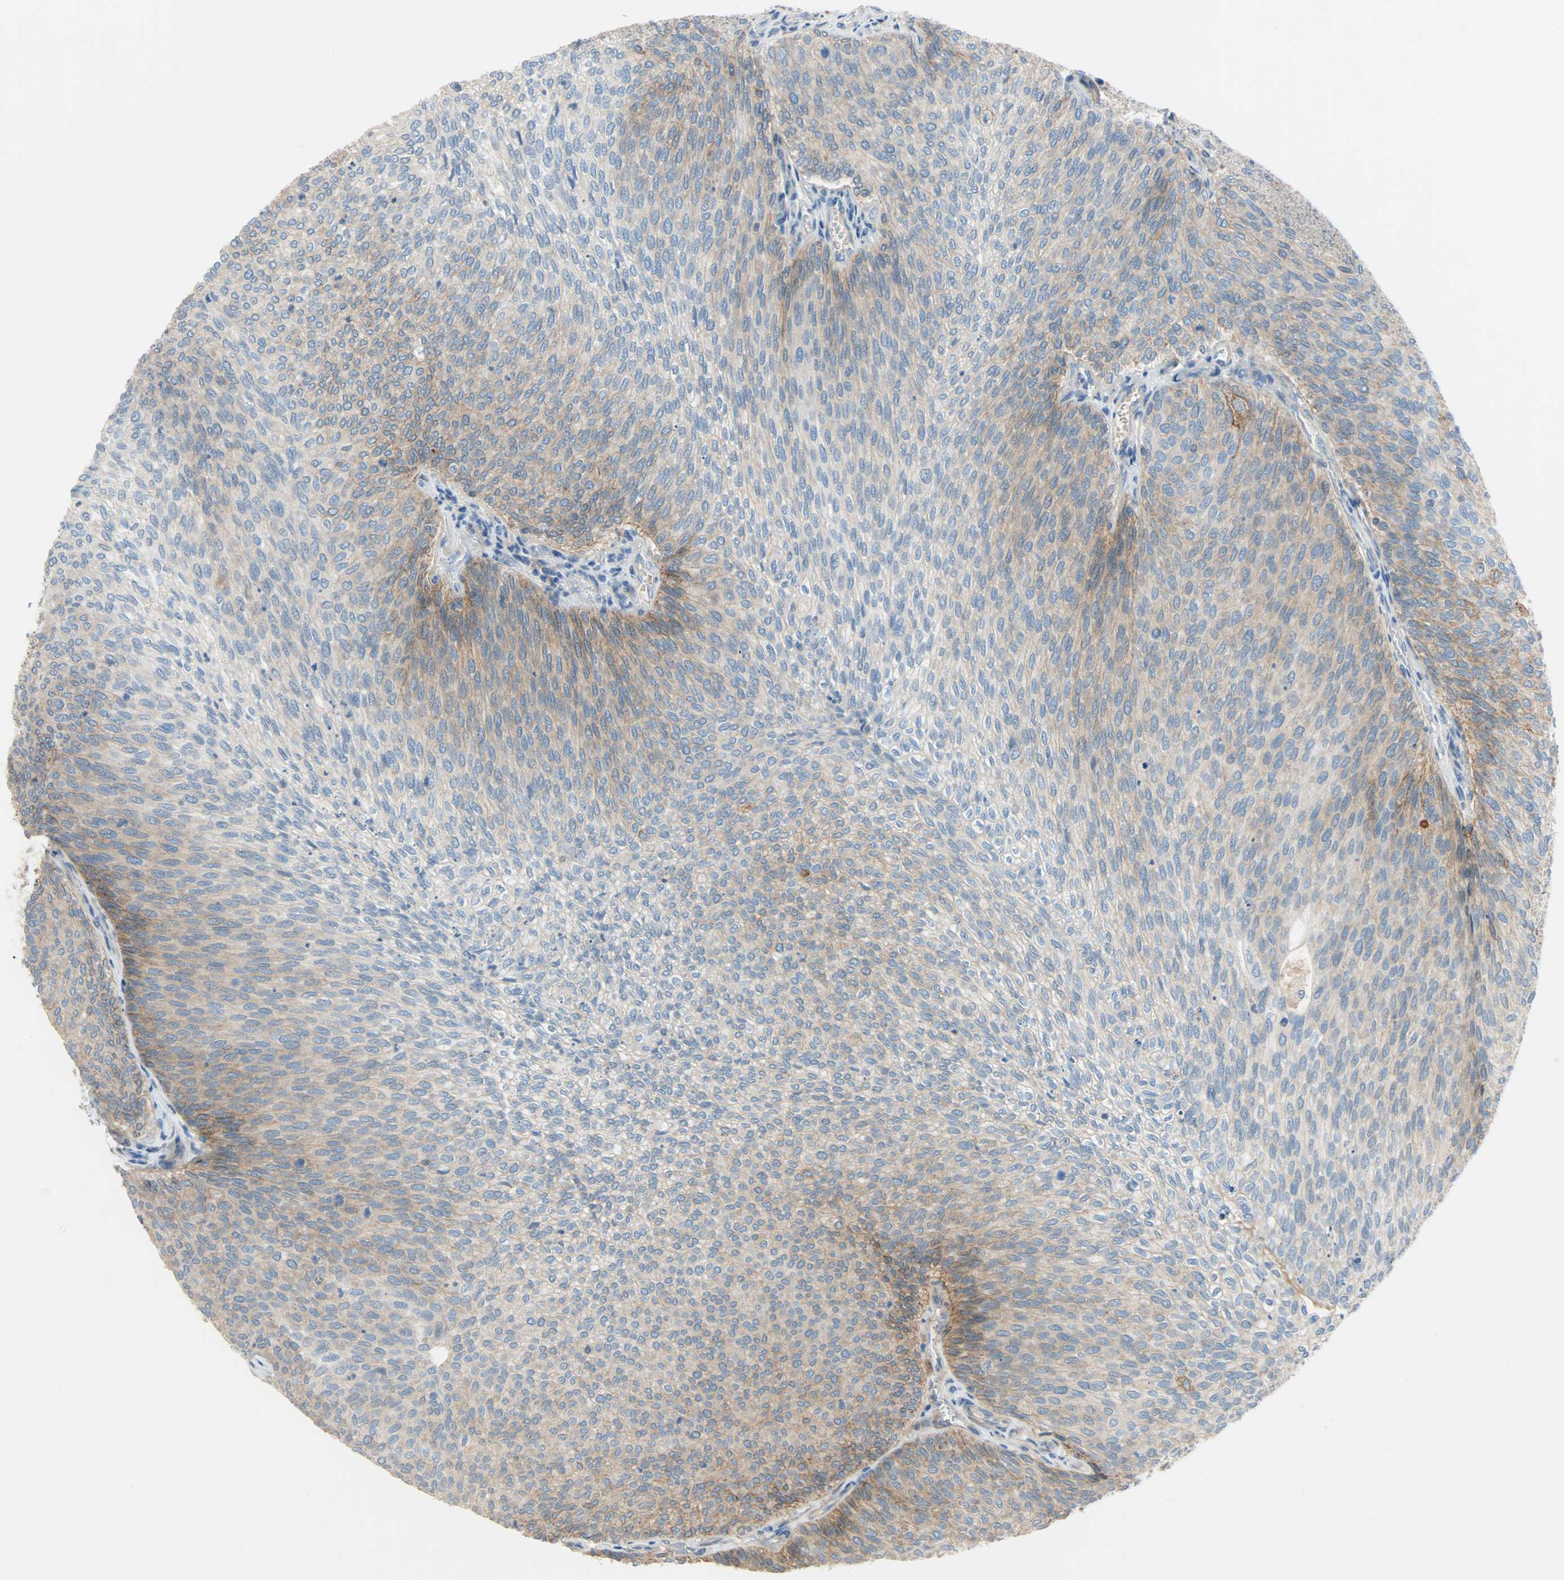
{"staining": {"intensity": "moderate", "quantity": "25%-75%", "location": "cytoplasmic/membranous"}, "tissue": "urothelial cancer", "cell_type": "Tumor cells", "image_type": "cancer", "snomed": [{"axis": "morphology", "description": "Urothelial carcinoma, Low grade"}, {"axis": "topography", "description": "Urinary bladder"}], "caption": "Urothelial cancer tissue displays moderate cytoplasmic/membranous positivity in approximately 25%-75% of tumor cells, visualized by immunohistochemistry.", "gene": "TNFRSF12A", "patient": {"sex": "female", "age": 79}}